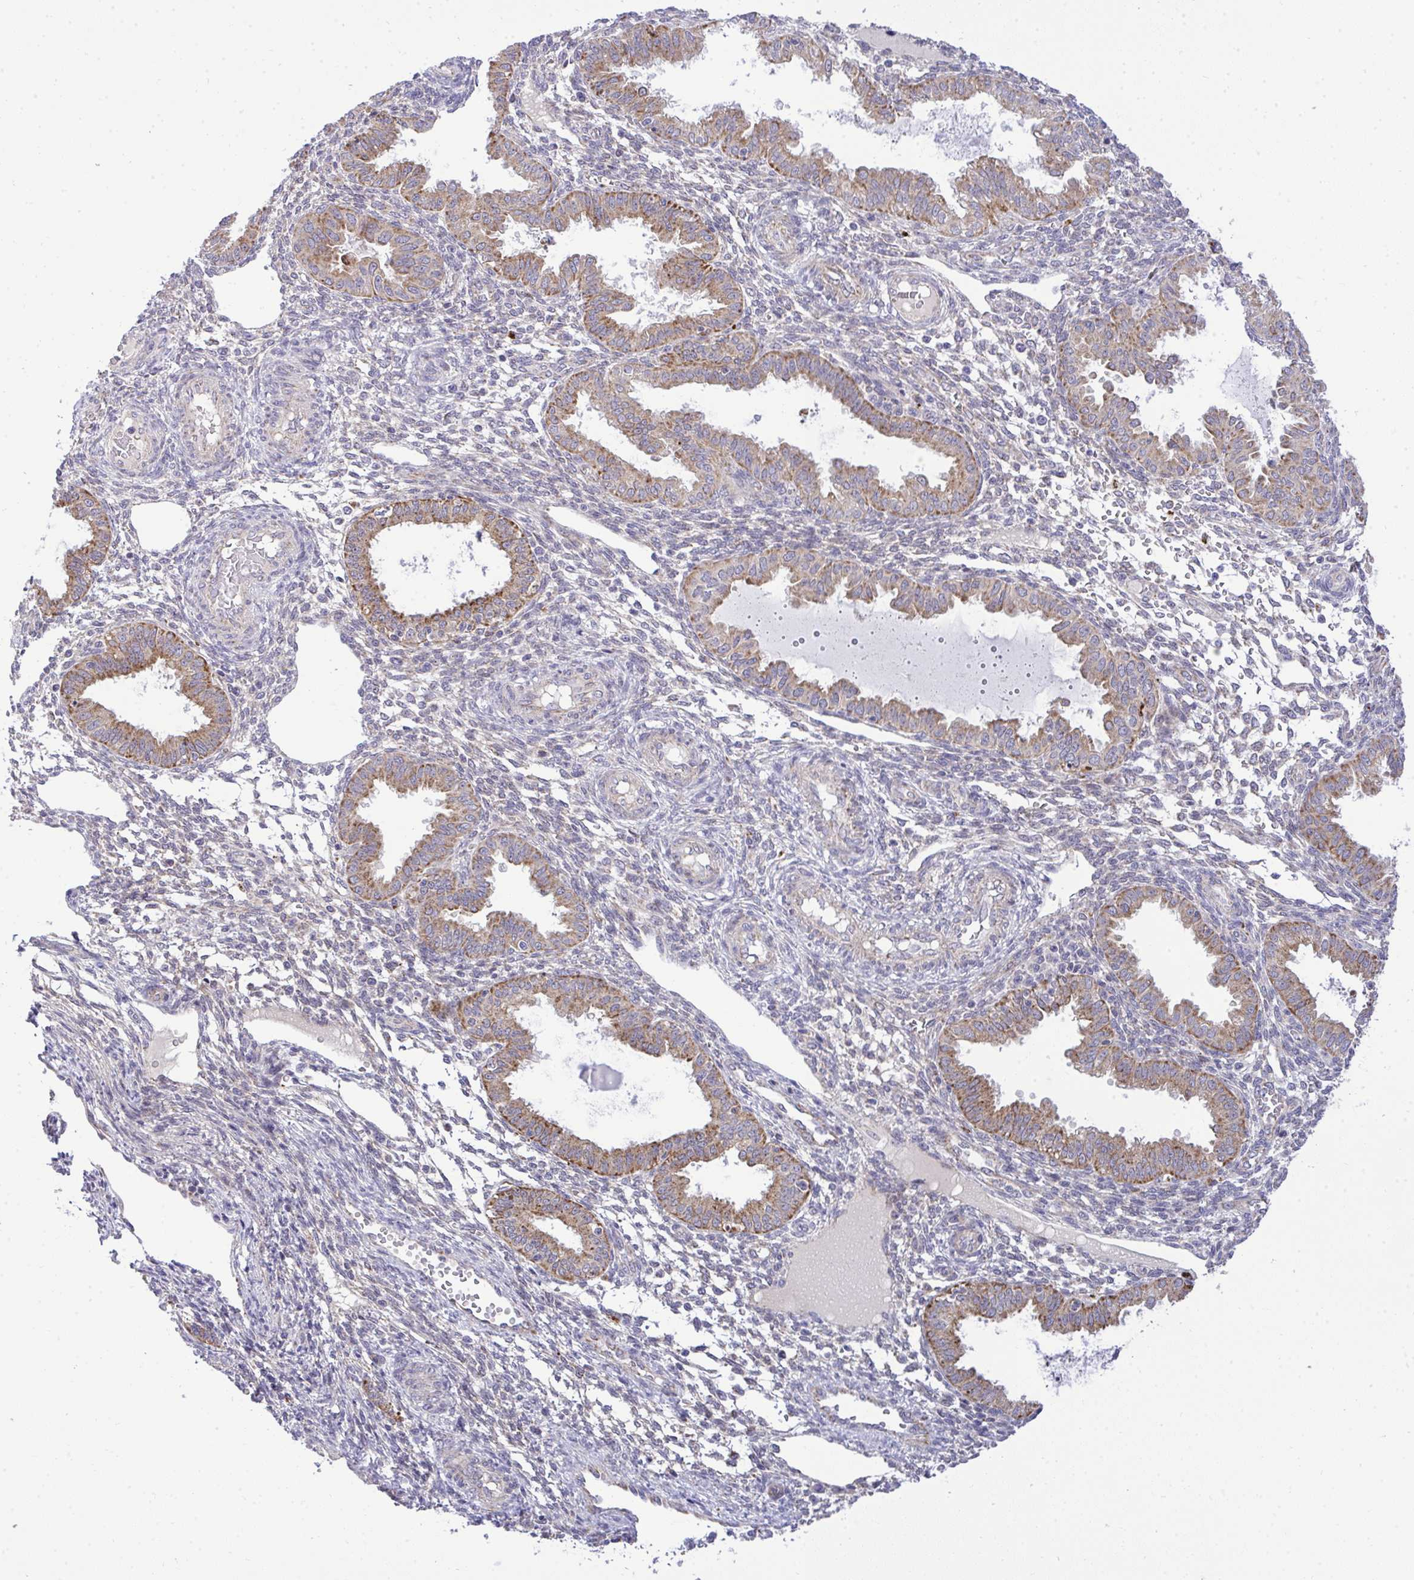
{"staining": {"intensity": "weak", "quantity": "<25%", "location": "cytoplasmic/membranous"}, "tissue": "endometrium", "cell_type": "Cells in endometrial stroma", "image_type": "normal", "snomed": [{"axis": "morphology", "description": "Normal tissue, NOS"}, {"axis": "topography", "description": "Endometrium"}], "caption": "Immunohistochemical staining of unremarkable human endometrium shows no significant expression in cells in endometrial stroma.", "gene": "XAF1", "patient": {"sex": "female", "age": 33}}